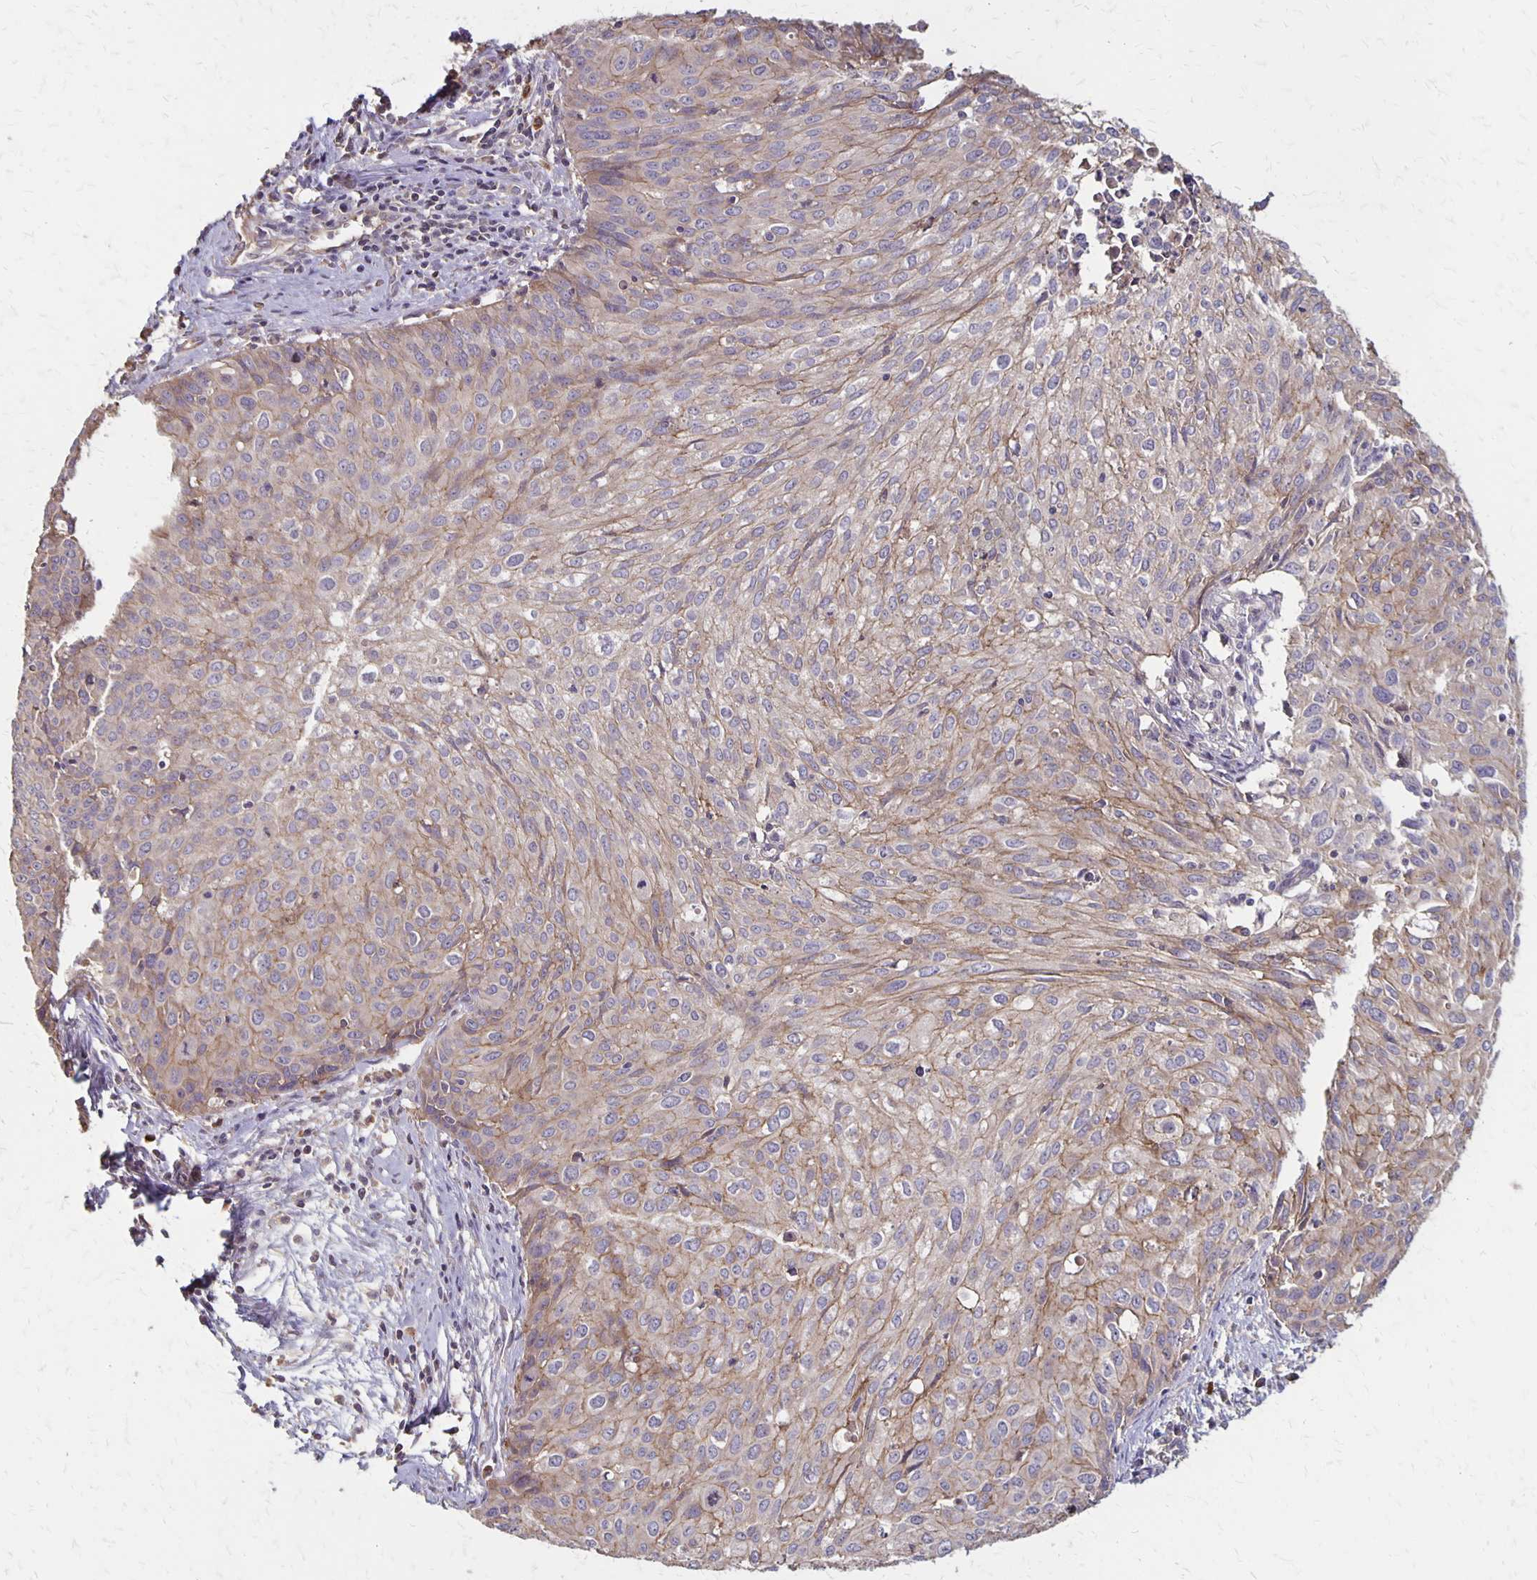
{"staining": {"intensity": "weak", "quantity": "25%-75%", "location": "cytoplasmic/membranous"}, "tissue": "cervical cancer", "cell_type": "Tumor cells", "image_type": "cancer", "snomed": [{"axis": "morphology", "description": "Squamous cell carcinoma, NOS"}, {"axis": "topography", "description": "Cervix"}], "caption": "Approximately 25%-75% of tumor cells in cervical cancer (squamous cell carcinoma) display weak cytoplasmic/membranous protein expression as visualized by brown immunohistochemical staining.", "gene": "PROM2", "patient": {"sex": "female", "age": 50}}